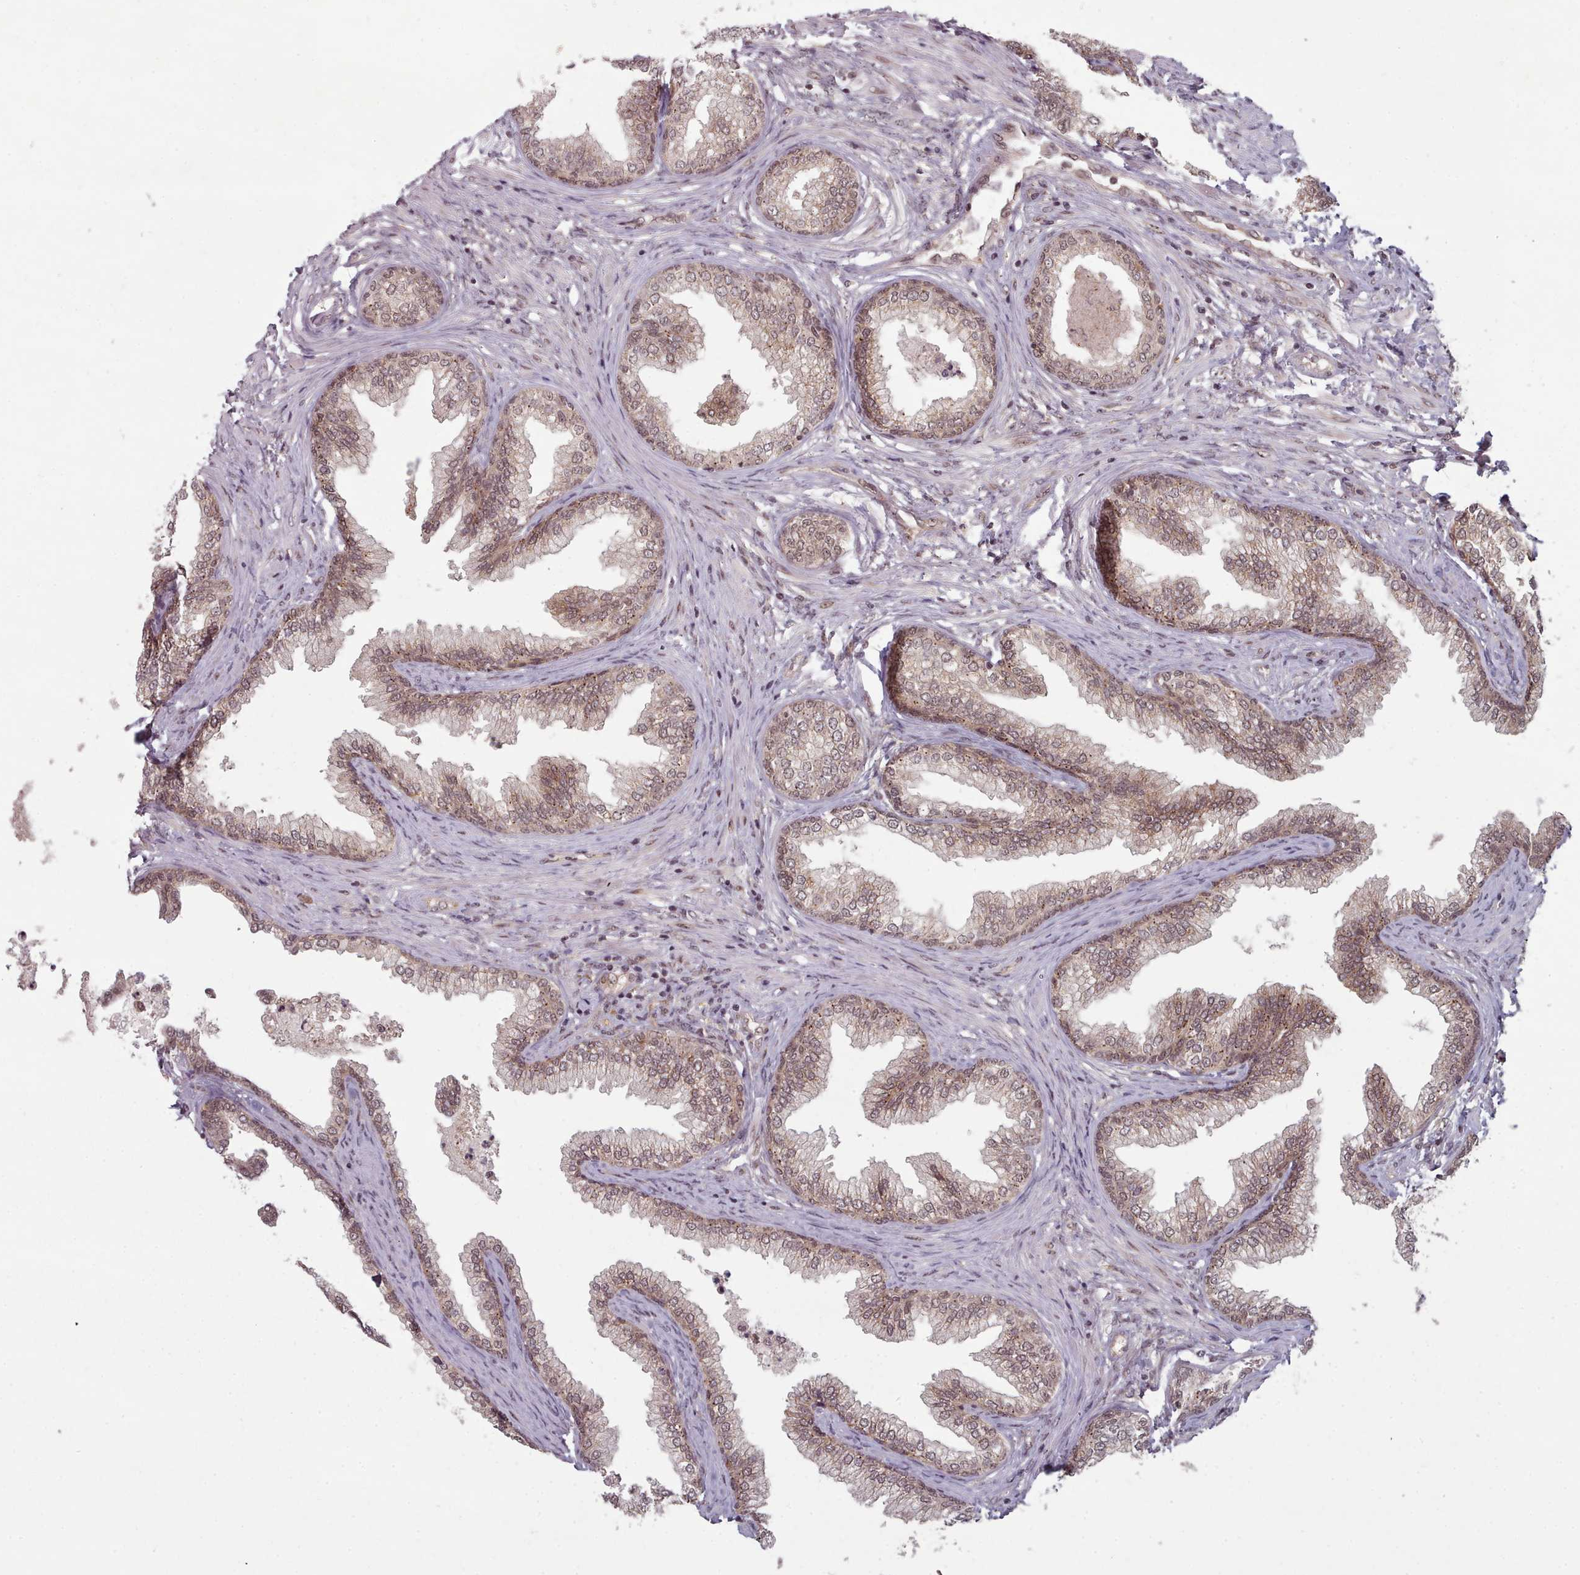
{"staining": {"intensity": "strong", "quantity": "25%-75%", "location": "cytoplasmic/membranous,nuclear"}, "tissue": "prostate", "cell_type": "Glandular cells", "image_type": "normal", "snomed": [{"axis": "morphology", "description": "Normal tissue, NOS"}, {"axis": "topography", "description": "Prostate"}], "caption": "Glandular cells demonstrate high levels of strong cytoplasmic/membranous,nuclear positivity in approximately 25%-75% of cells in benign prostate. The staining was performed using DAB (3,3'-diaminobenzidine) to visualize the protein expression in brown, while the nuclei were stained in blue with hematoxylin (Magnification: 20x).", "gene": "DHX8", "patient": {"sex": "male", "age": 76}}